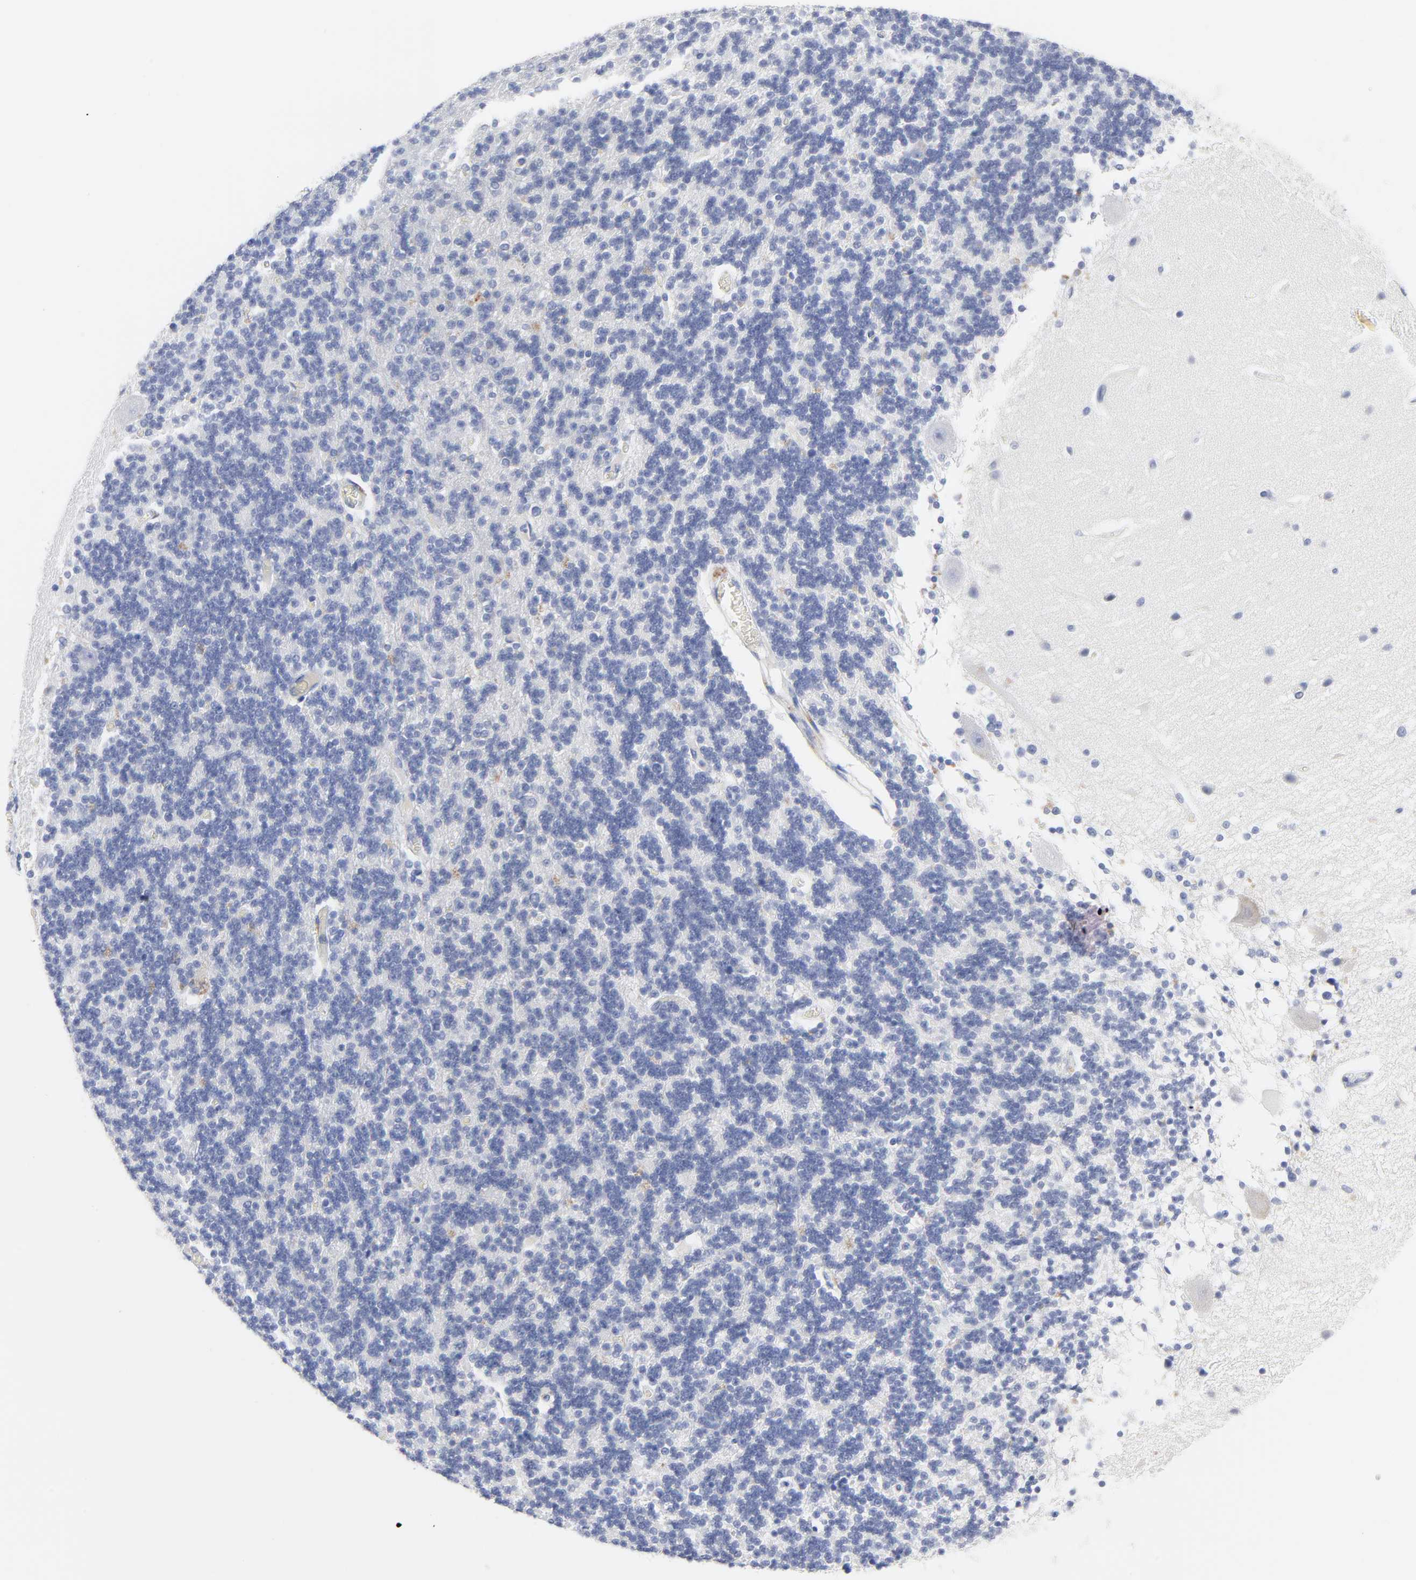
{"staining": {"intensity": "negative", "quantity": "none", "location": "none"}, "tissue": "cerebellum", "cell_type": "Cells in granular layer", "image_type": "normal", "snomed": [{"axis": "morphology", "description": "Normal tissue, NOS"}, {"axis": "topography", "description": "Cerebellum"}], "caption": "IHC image of unremarkable cerebellum: cerebellum stained with DAB (3,3'-diaminobenzidine) demonstrates no significant protein positivity in cells in granular layer.", "gene": "CDK1", "patient": {"sex": "female", "age": 54}}